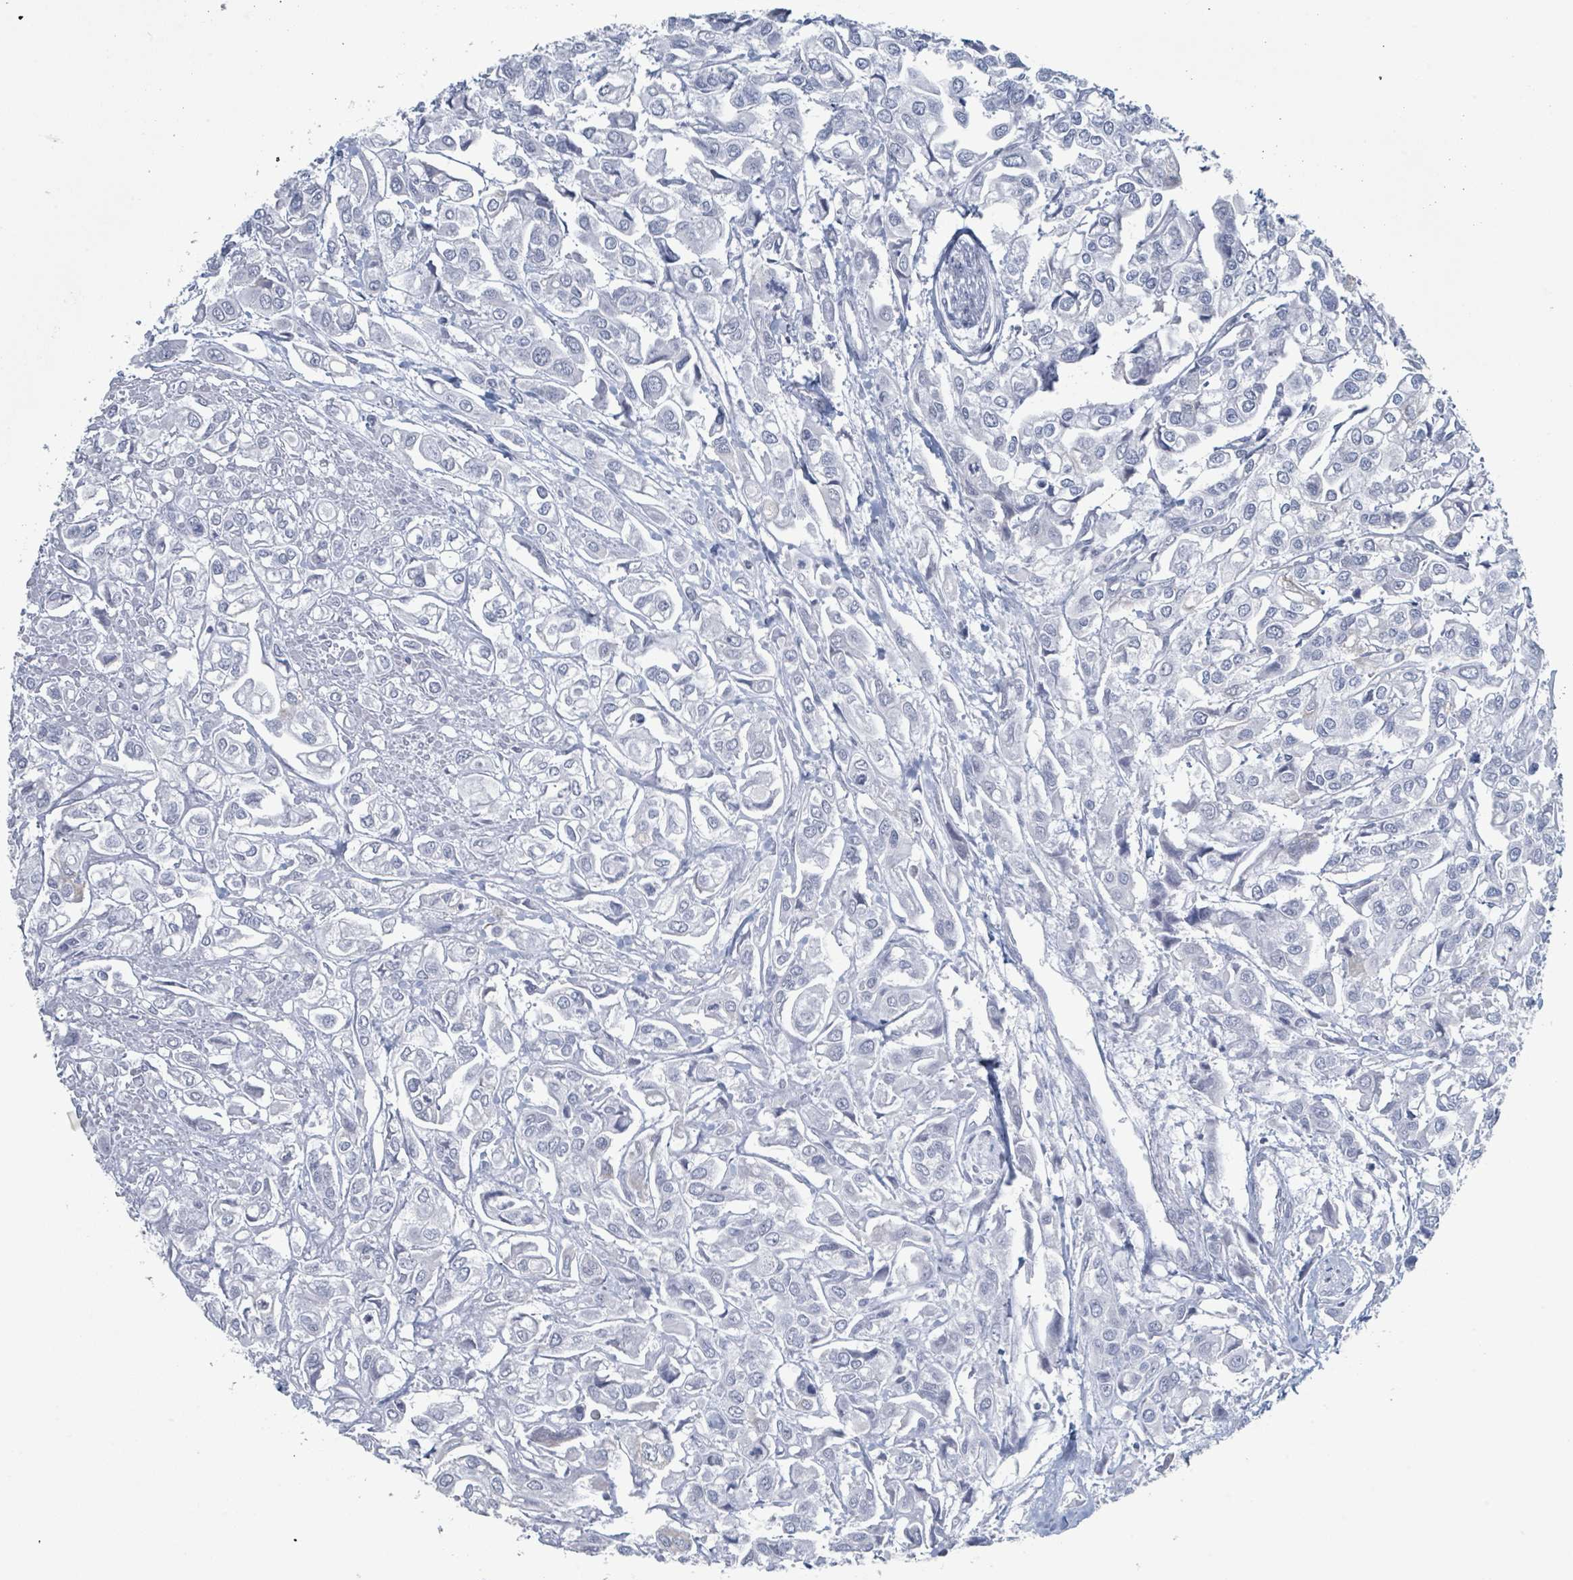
{"staining": {"intensity": "negative", "quantity": "none", "location": "none"}, "tissue": "urothelial cancer", "cell_type": "Tumor cells", "image_type": "cancer", "snomed": [{"axis": "morphology", "description": "Urothelial carcinoma, High grade"}, {"axis": "topography", "description": "Urinary bladder"}], "caption": "This is a image of IHC staining of high-grade urothelial carcinoma, which shows no positivity in tumor cells.", "gene": "GPR15LG", "patient": {"sex": "male", "age": 67}}